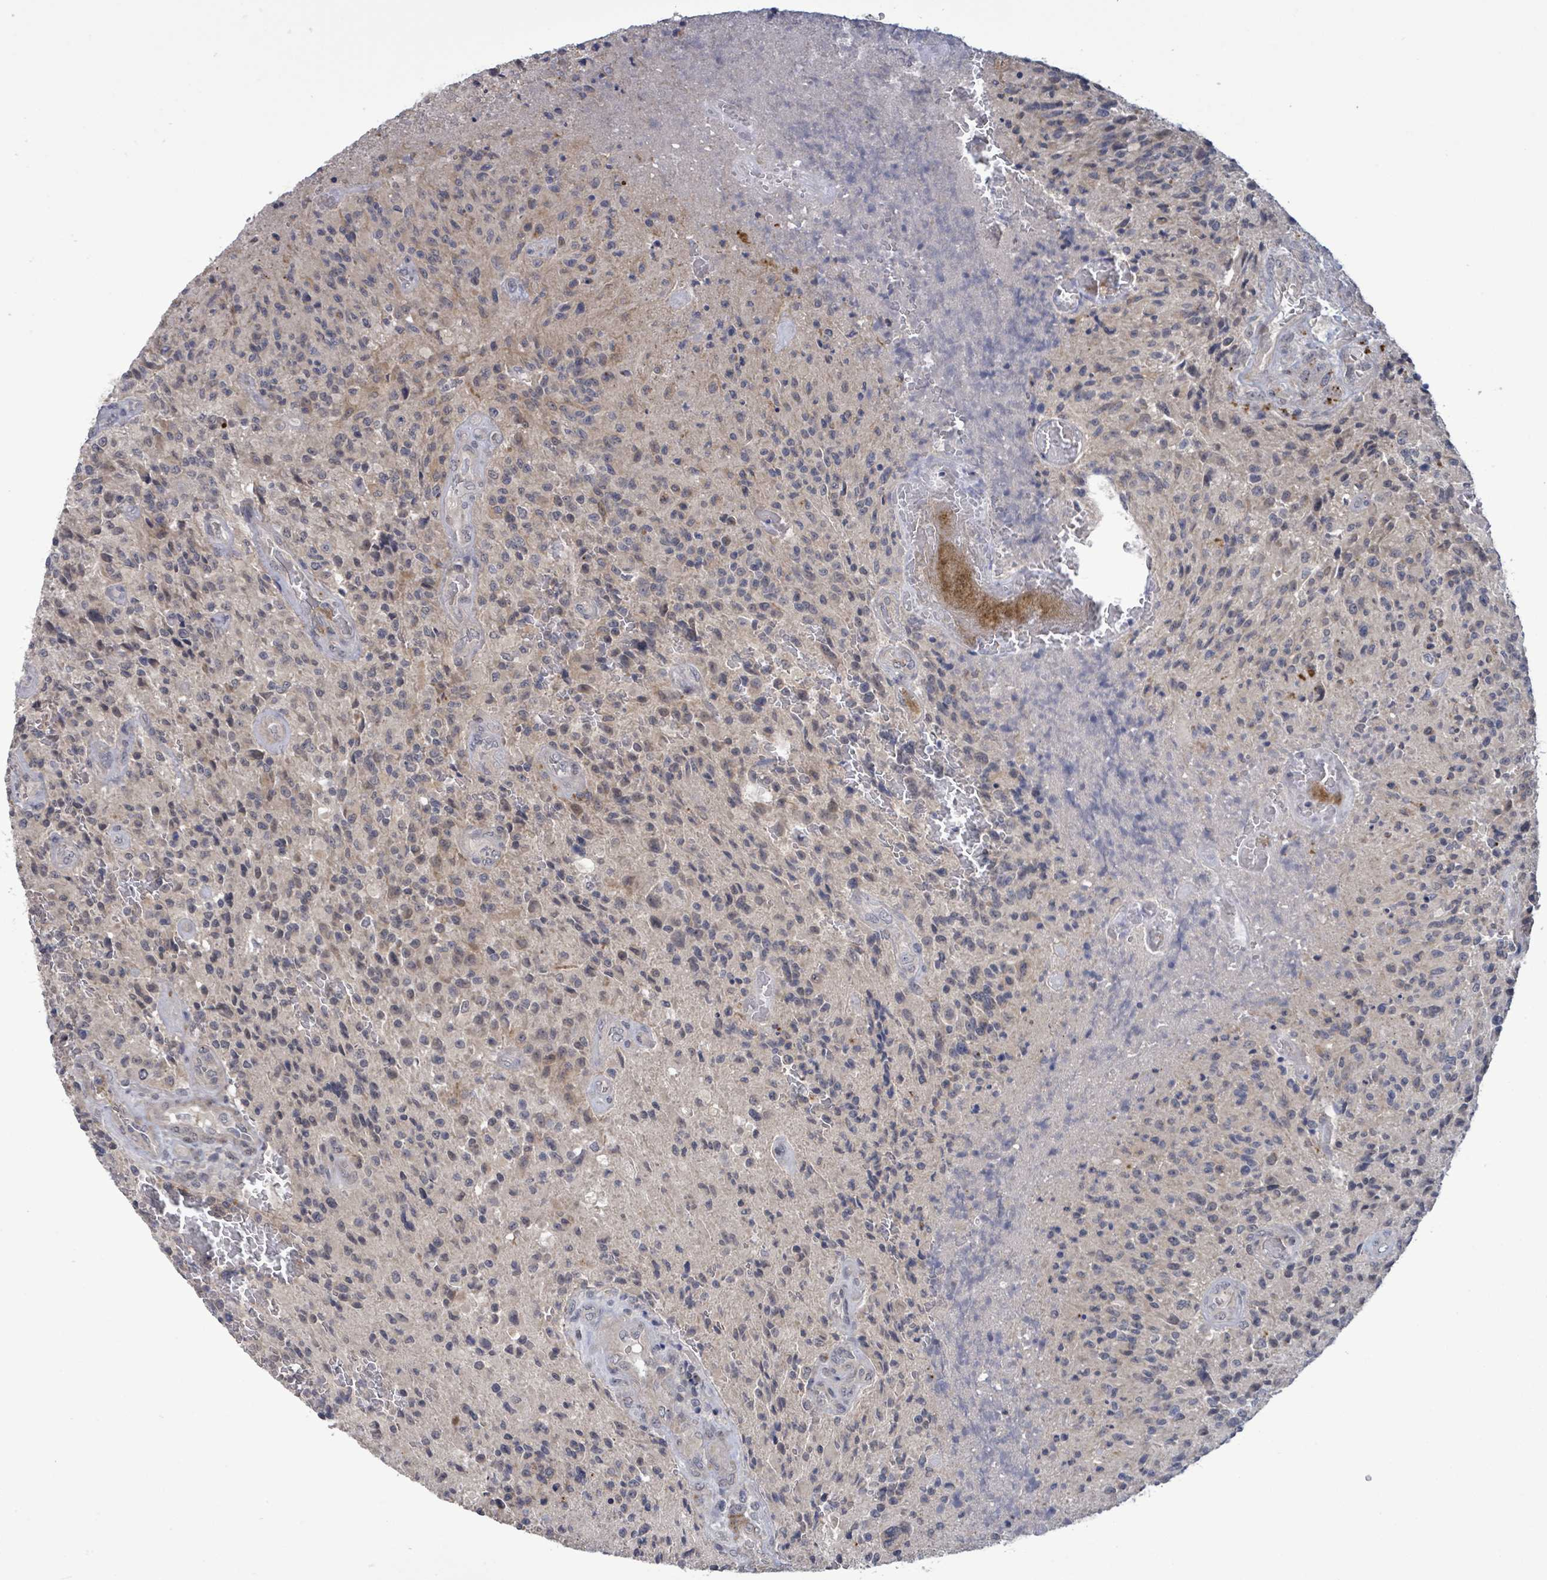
{"staining": {"intensity": "negative", "quantity": "none", "location": "none"}, "tissue": "glioma", "cell_type": "Tumor cells", "image_type": "cancer", "snomed": [{"axis": "morphology", "description": "Normal tissue, NOS"}, {"axis": "morphology", "description": "Glioma, malignant, High grade"}, {"axis": "topography", "description": "Cerebral cortex"}], "caption": "This is an IHC histopathology image of glioma. There is no expression in tumor cells.", "gene": "AMMECR1", "patient": {"sex": "male", "age": 56}}